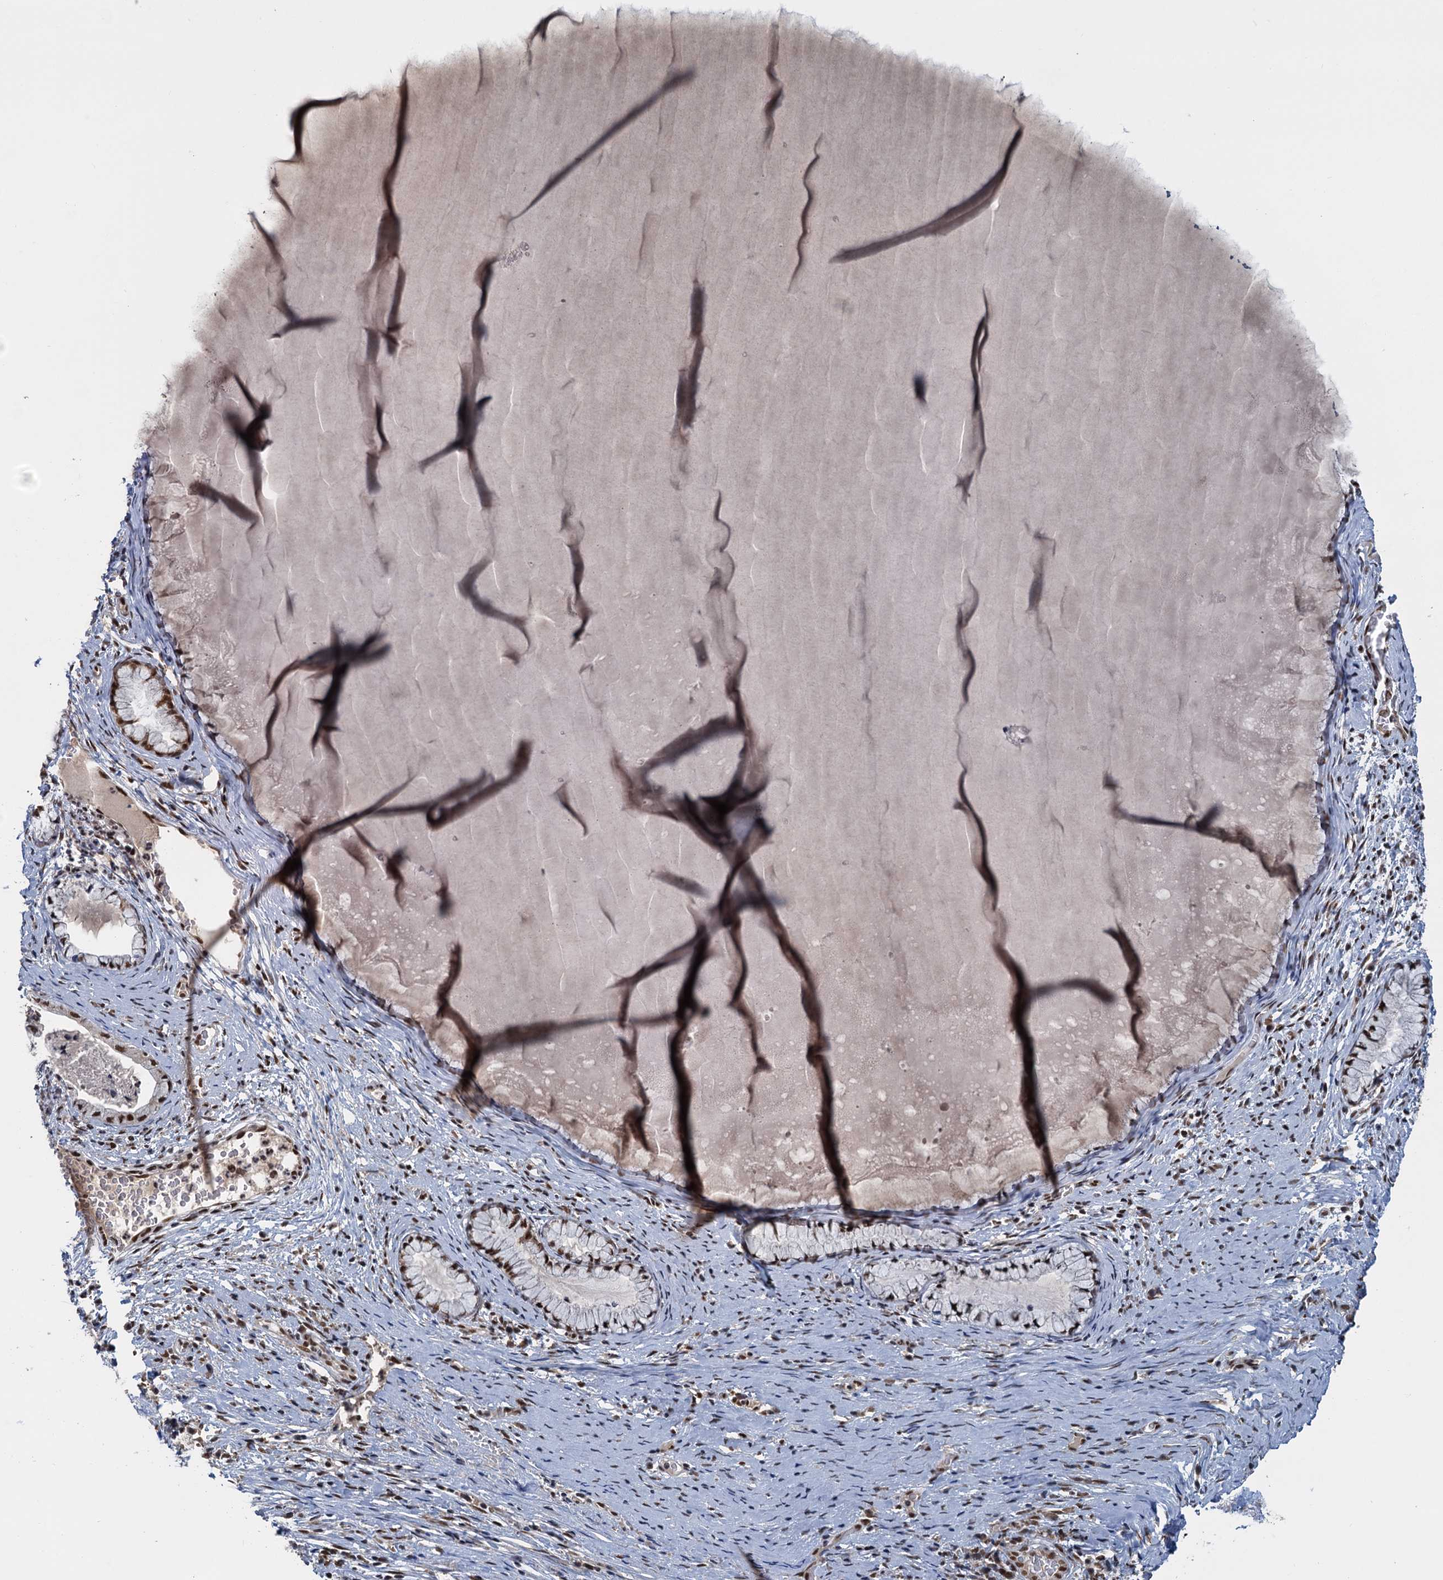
{"staining": {"intensity": "moderate", "quantity": ">75%", "location": "nuclear"}, "tissue": "cervix", "cell_type": "Glandular cells", "image_type": "normal", "snomed": [{"axis": "morphology", "description": "Normal tissue, NOS"}, {"axis": "topography", "description": "Cervix"}], "caption": "IHC (DAB) staining of unremarkable human cervix reveals moderate nuclear protein expression in about >75% of glandular cells. (DAB IHC, brown staining for protein, blue staining for nuclei).", "gene": "WBP4", "patient": {"sex": "female", "age": 42}}